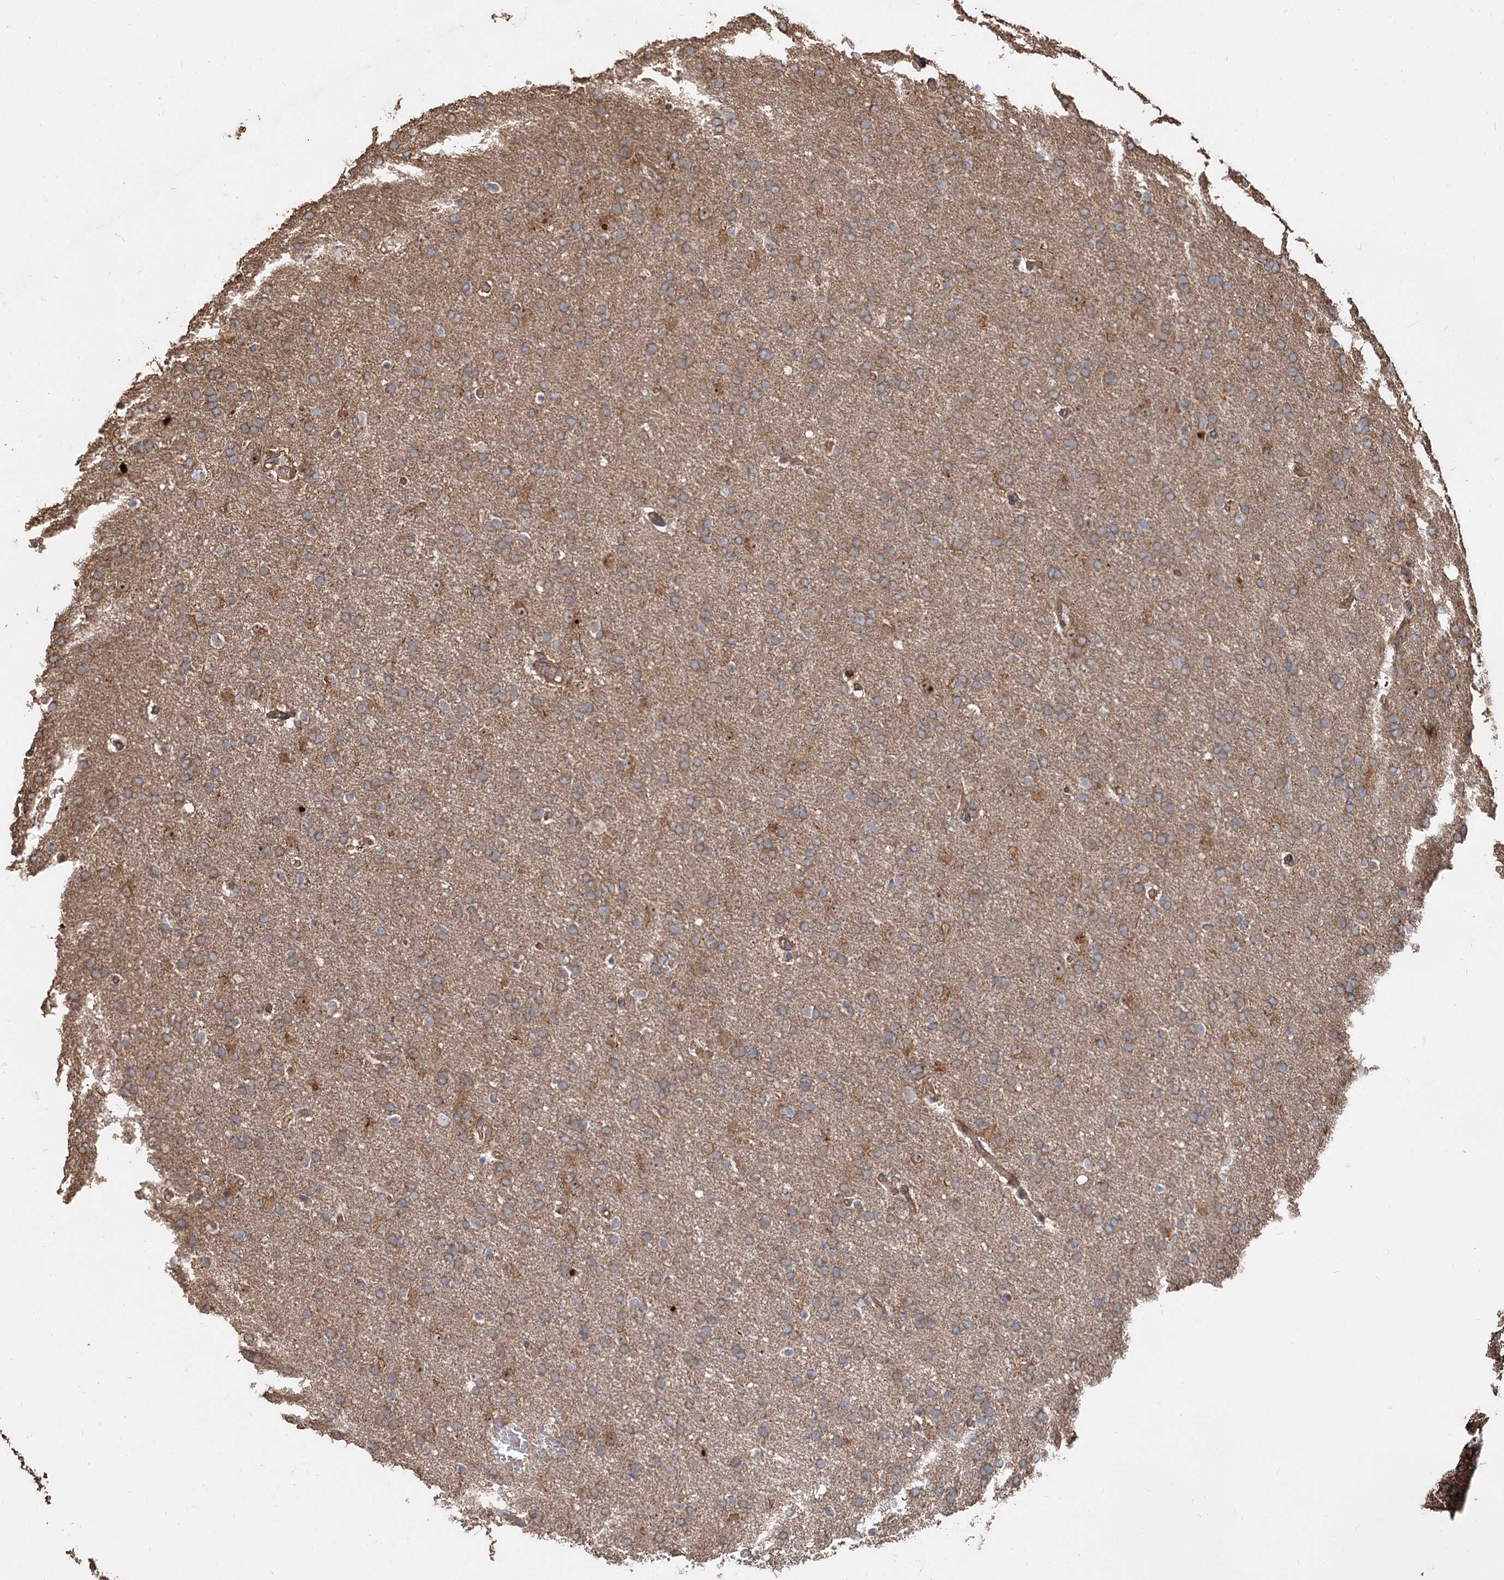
{"staining": {"intensity": "weak", "quantity": "25%-75%", "location": "cytoplasmic/membranous"}, "tissue": "glioma", "cell_type": "Tumor cells", "image_type": "cancer", "snomed": [{"axis": "morphology", "description": "Glioma, malignant, High grade"}, {"axis": "topography", "description": "Brain"}], "caption": "Protein staining displays weak cytoplasmic/membranous positivity in about 25%-75% of tumor cells in malignant glioma (high-grade). (brown staining indicates protein expression, while blue staining denotes nuclei).", "gene": "SPART", "patient": {"sex": "male", "age": 72}}